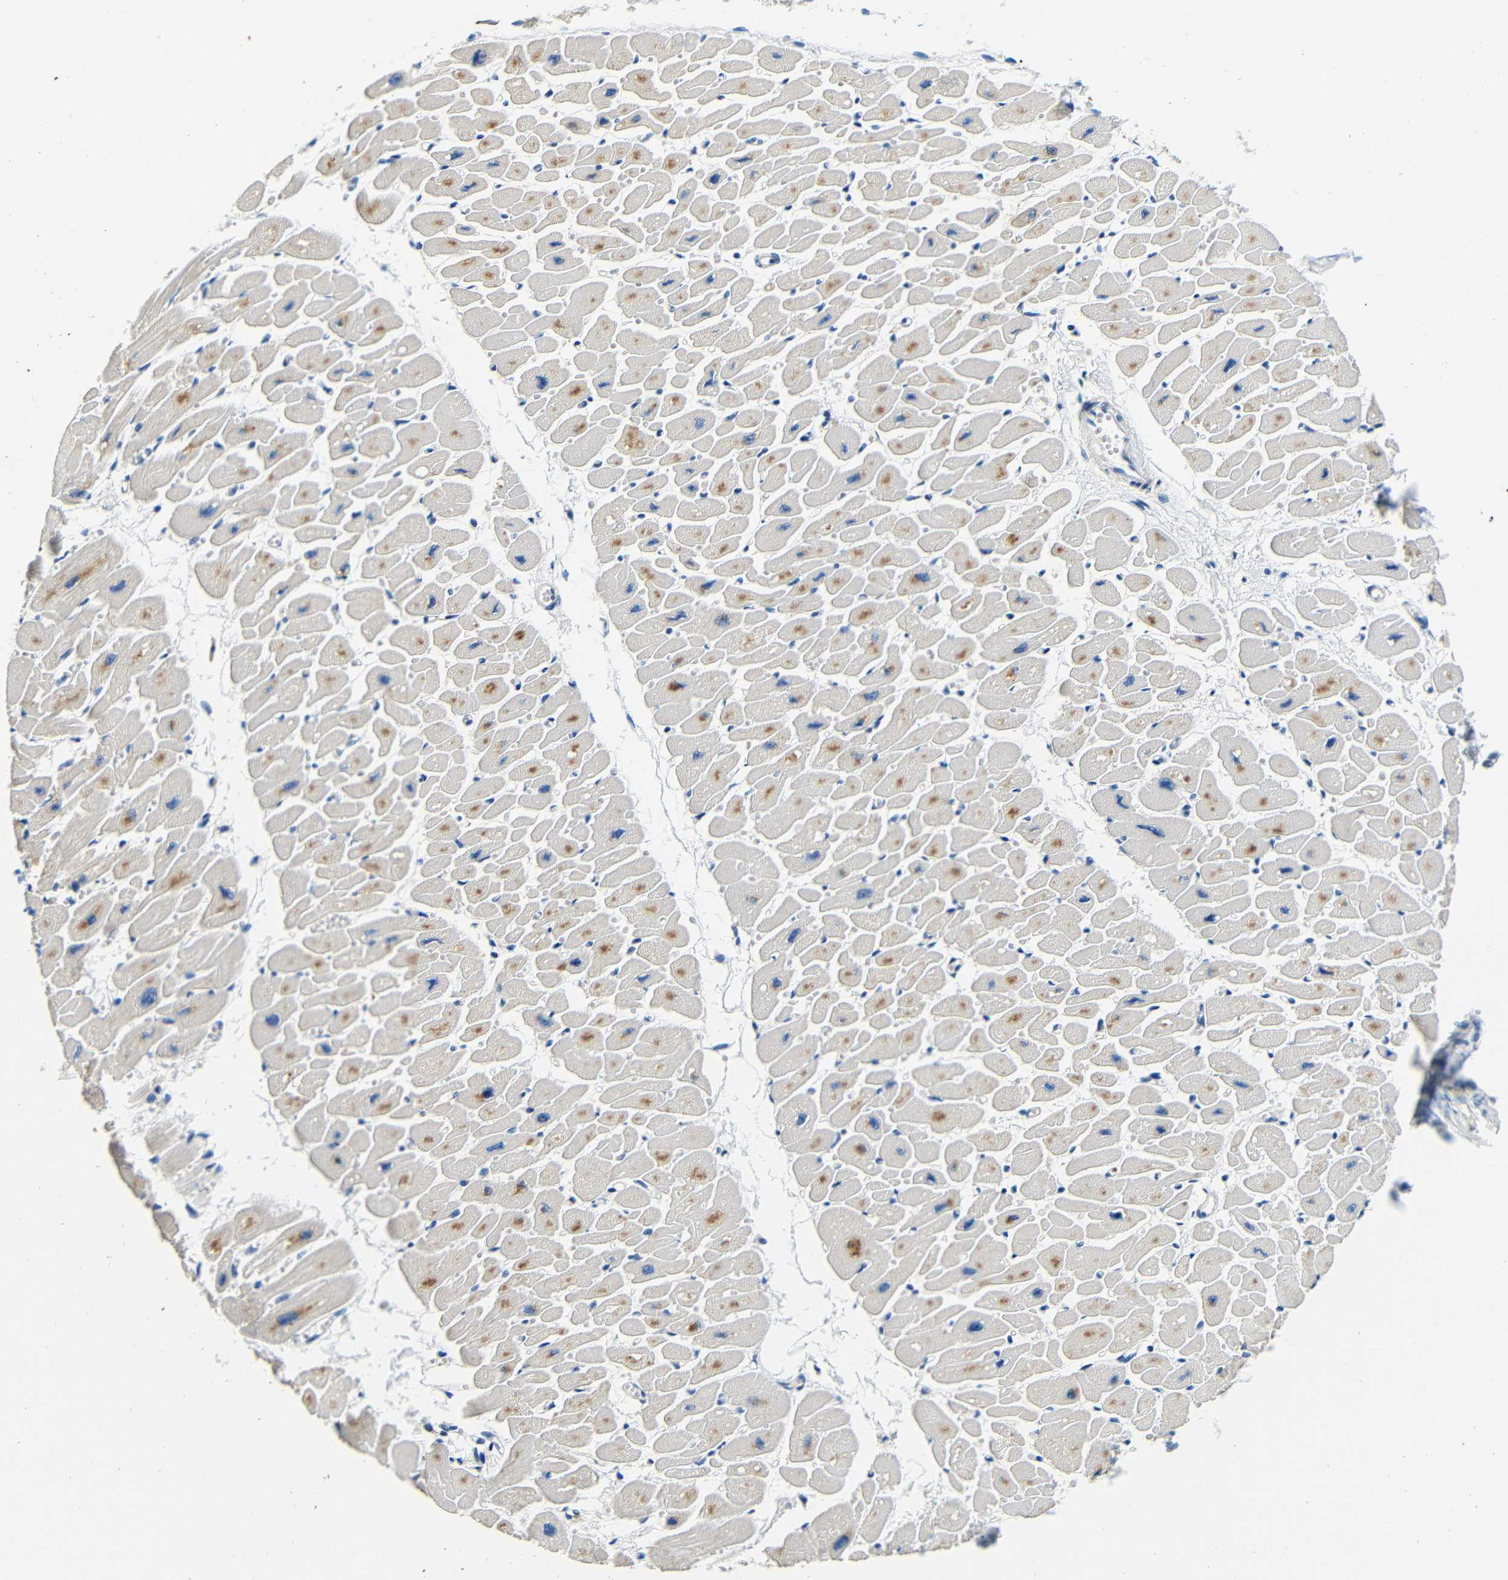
{"staining": {"intensity": "moderate", "quantity": "<25%", "location": "cytoplasmic/membranous"}, "tissue": "heart muscle", "cell_type": "Cardiomyocytes", "image_type": "normal", "snomed": [{"axis": "morphology", "description": "Normal tissue, NOS"}, {"axis": "topography", "description": "Heart"}], "caption": "Normal heart muscle exhibits moderate cytoplasmic/membranous expression in about <25% of cardiomyocytes Immunohistochemistry stains the protein of interest in brown and the nuclei are stained blue..", "gene": "FMO5", "patient": {"sex": "female", "age": 54}}